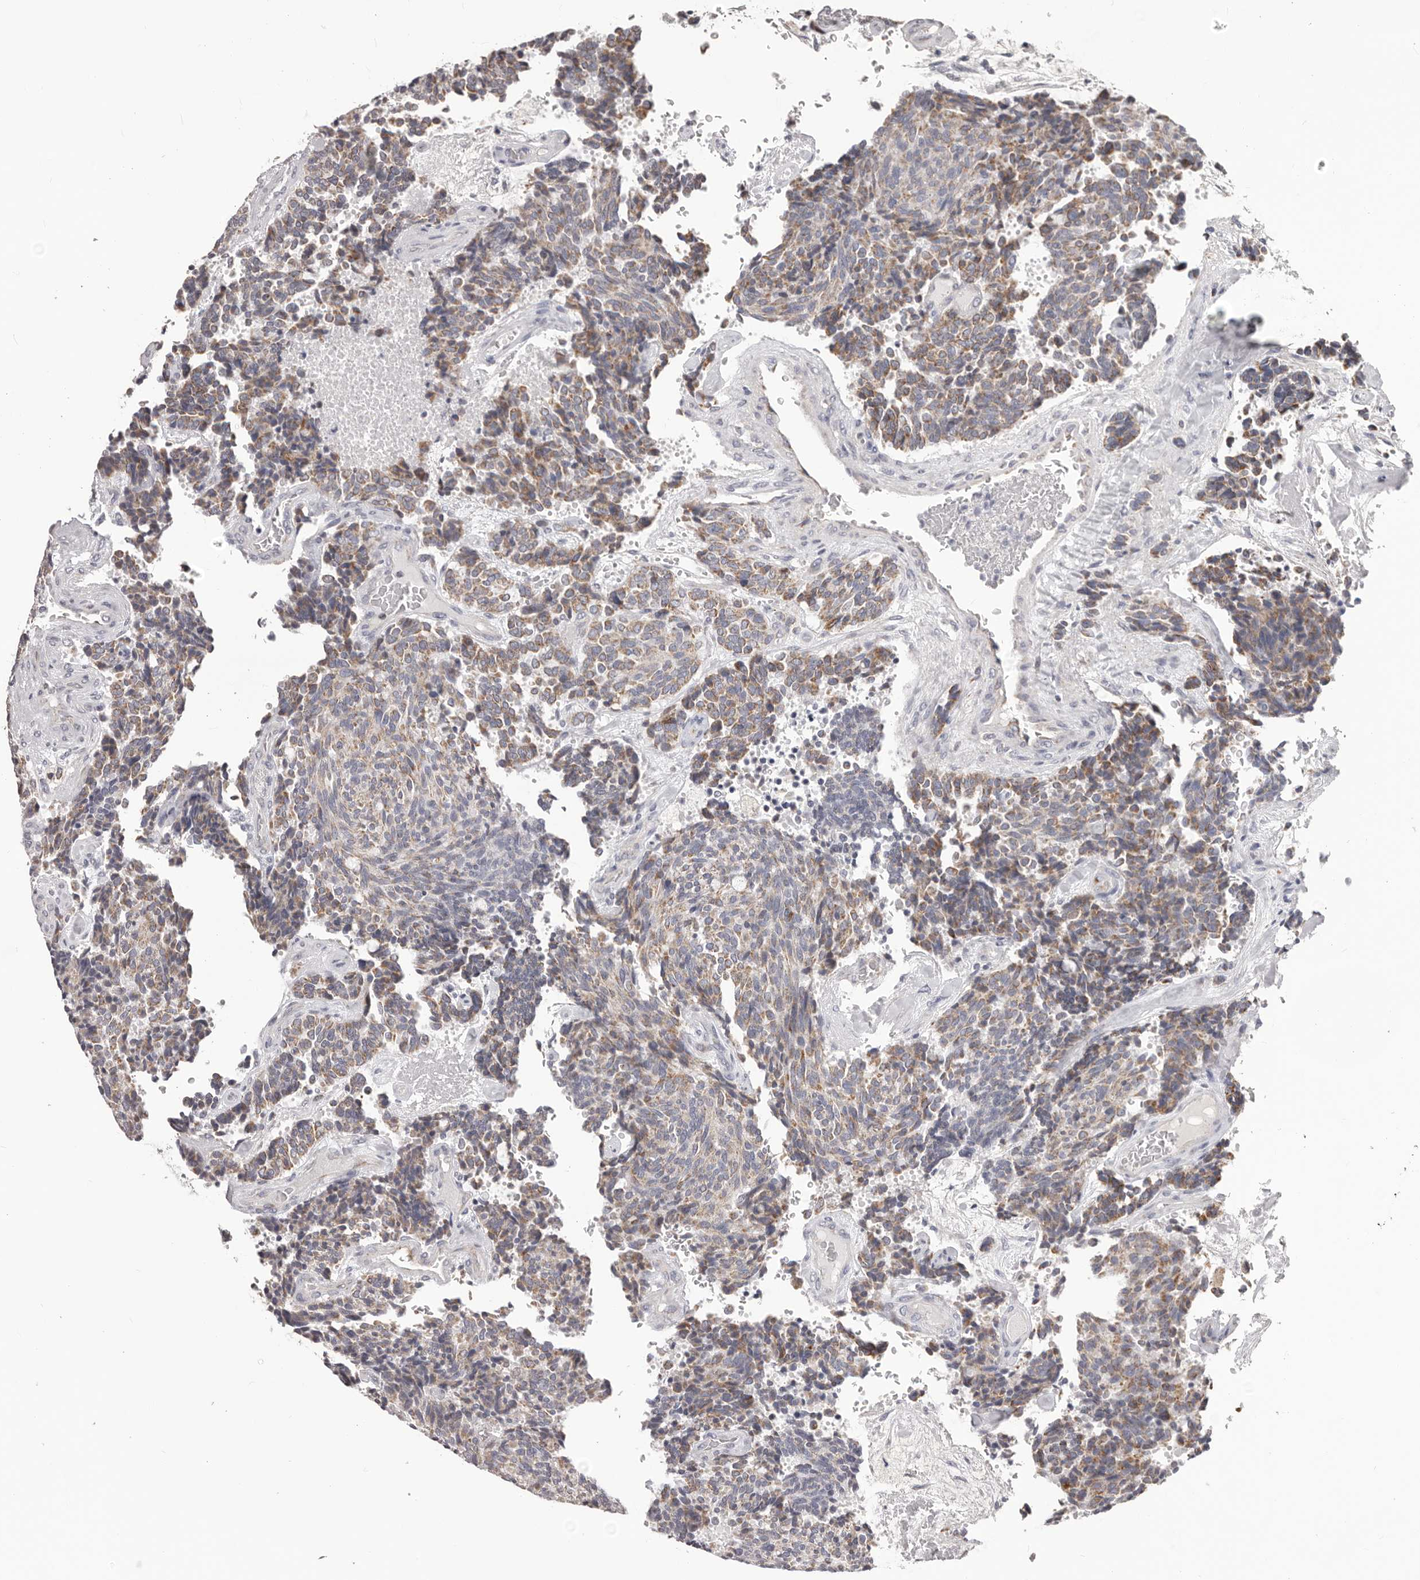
{"staining": {"intensity": "moderate", "quantity": "25%-75%", "location": "cytoplasmic/membranous"}, "tissue": "carcinoid", "cell_type": "Tumor cells", "image_type": "cancer", "snomed": [{"axis": "morphology", "description": "Carcinoid, malignant, NOS"}, {"axis": "topography", "description": "Pancreas"}], "caption": "Protein analysis of carcinoid (malignant) tissue demonstrates moderate cytoplasmic/membranous positivity in about 25%-75% of tumor cells. The staining is performed using DAB (3,3'-diaminobenzidine) brown chromogen to label protein expression. The nuclei are counter-stained blue using hematoxylin.", "gene": "PRMT2", "patient": {"sex": "female", "age": 54}}